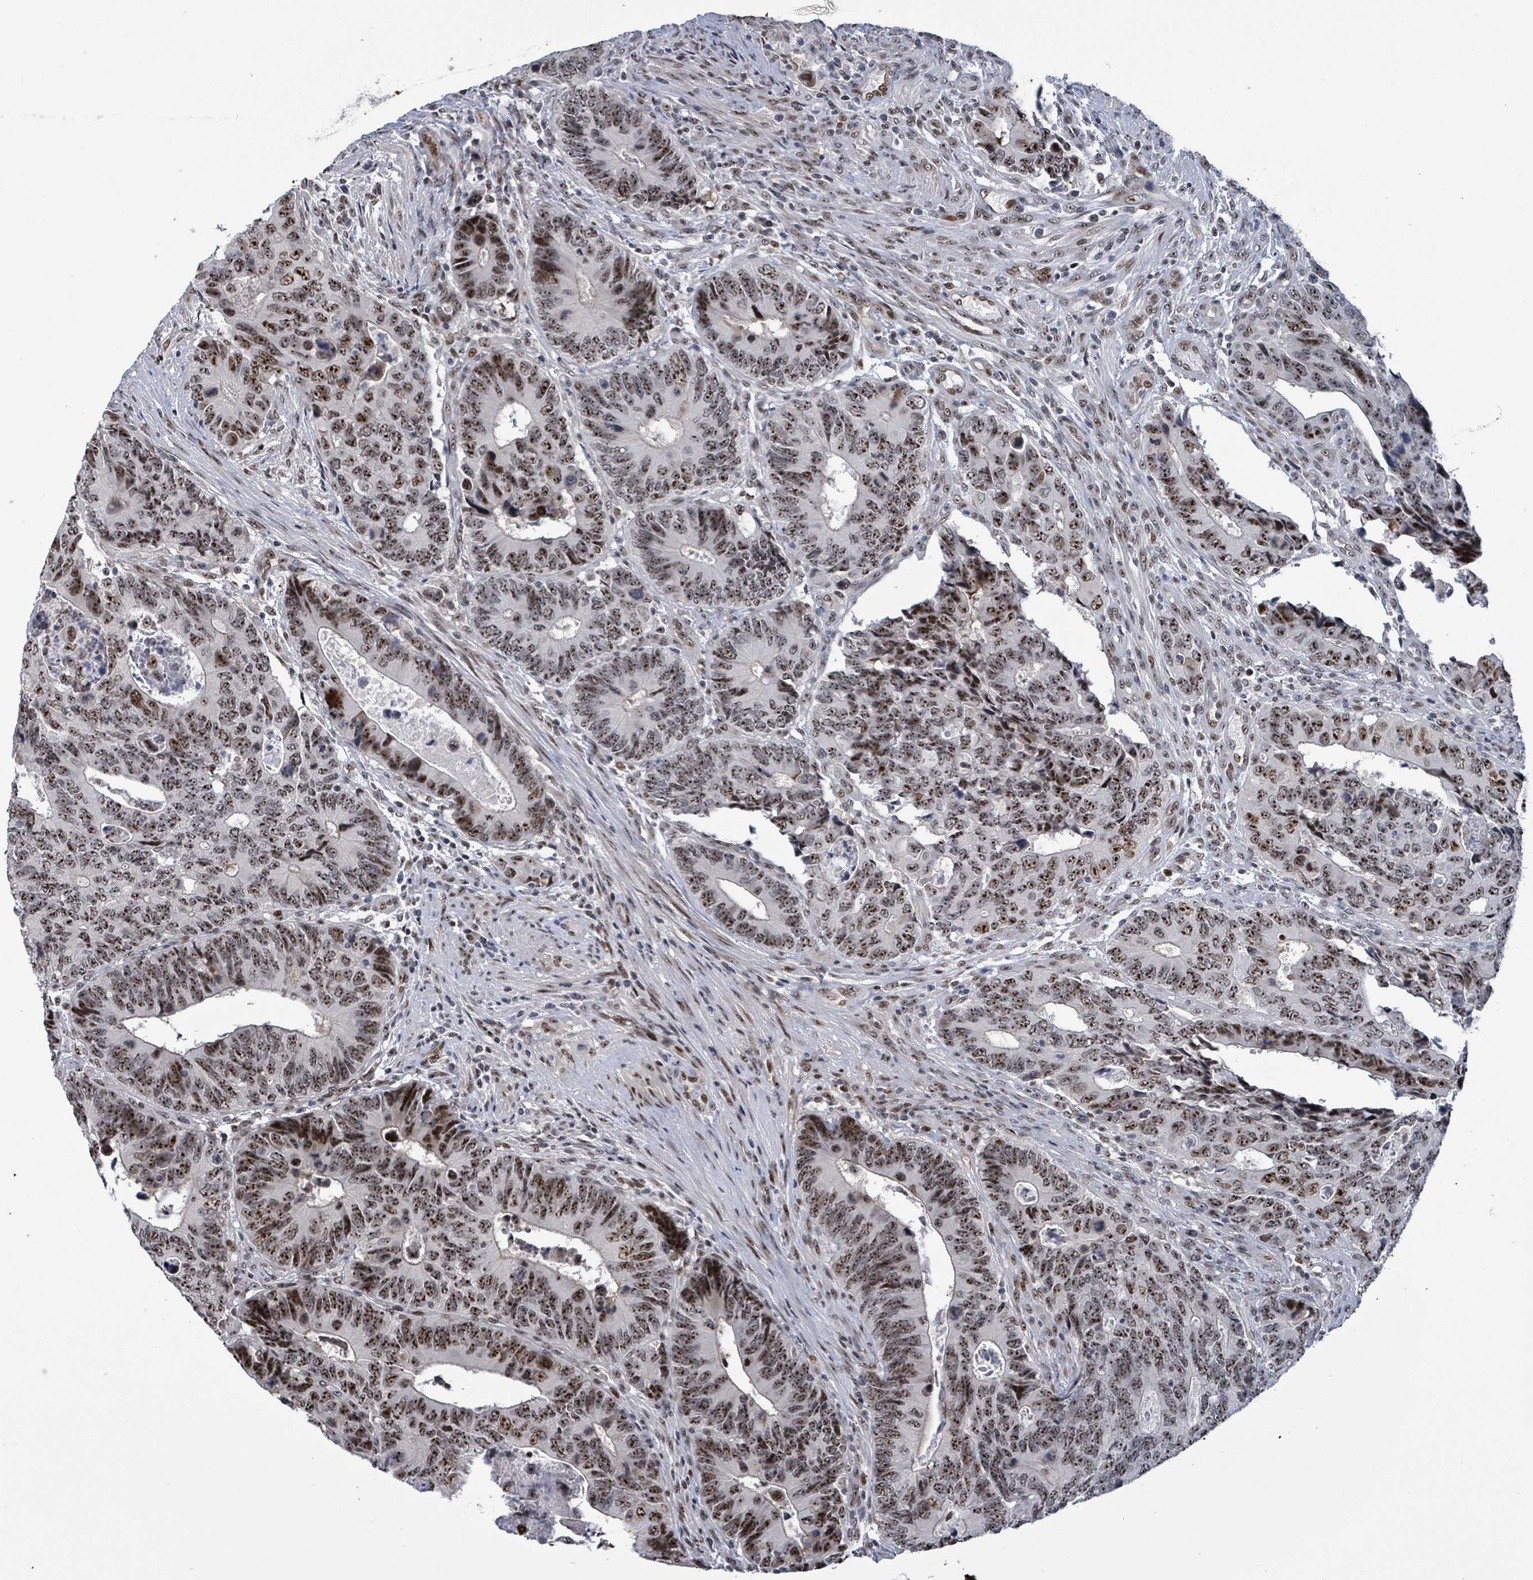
{"staining": {"intensity": "strong", "quantity": ">75%", "location": "nuclear"}, "tissue": "colorectal cancer", "cell_type": "Tumor cells", "image_type": "cancer", "snomed": [{"axis": "morphology", "description": "Adenocarcinoma, NOS"}, {"axis": "topography", "description": "Colon"}], "caption": "This is an image of IHC staining of adenocarcinoma (colorectal), which shows strong expression in the nuclear of tumor cells.", "gene": "RRN3", "patient": {"sex": "male", "age": 87}}